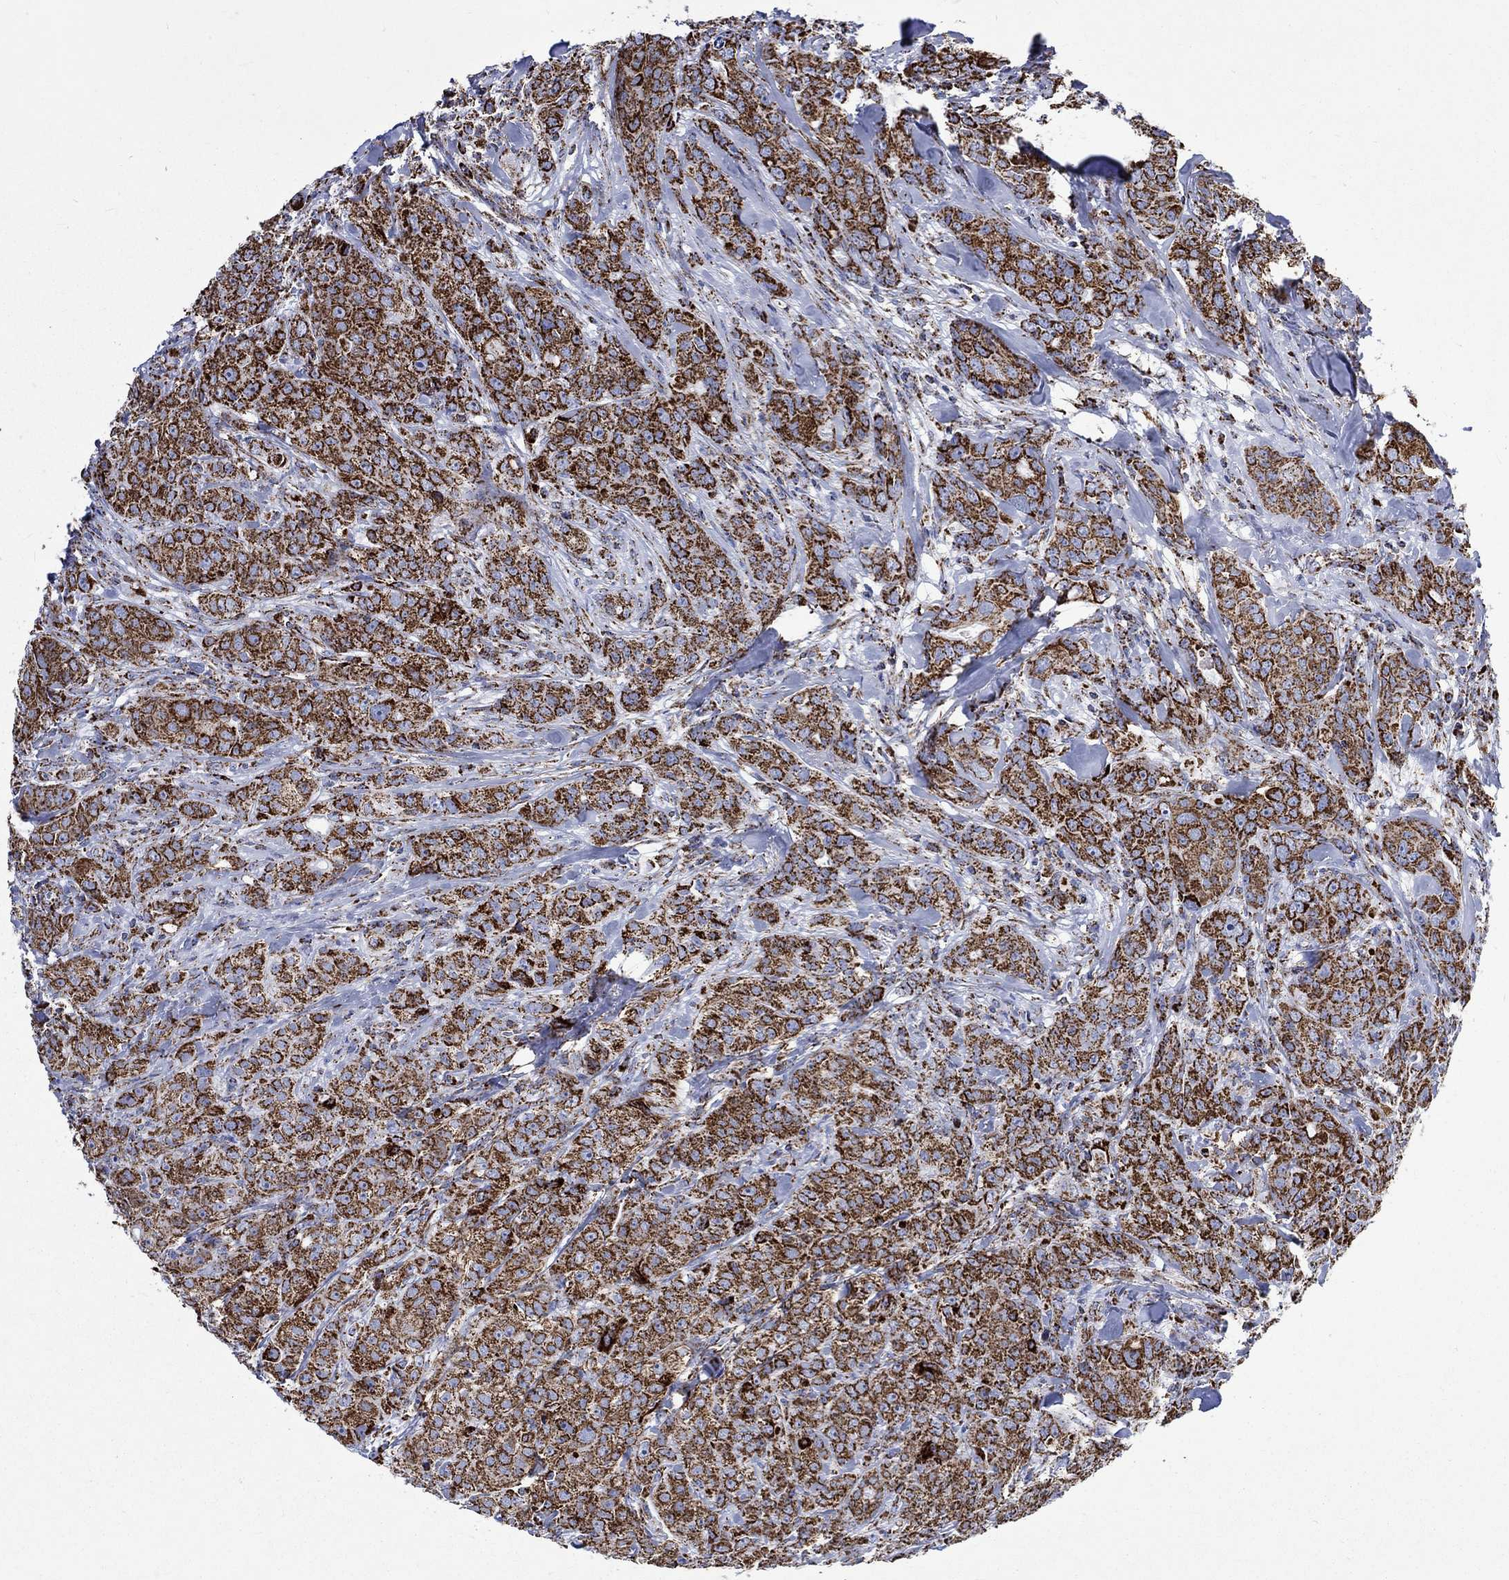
{"staining": {"intensity": "strong", "quantity": ">75%", "location": "cytoplasmic/membranous"}, "tissue": "breast cancer", "cell_type": "Tumor cells", "image_type": "cancer", "snomed": [{"axis": "morphology", "description": "Duct carcinoma"}, {"axis": "topography", "description": "Breast"}], "caption": "Human breast cancer (invasive ductal carcinoma) stained for a protein (brown) exhibits strong cytoplasmic/membranous positive positivity in about >75% of tumor cells.", "gene": "RCE1", "patient": {"sex": "female", "age": 43}}